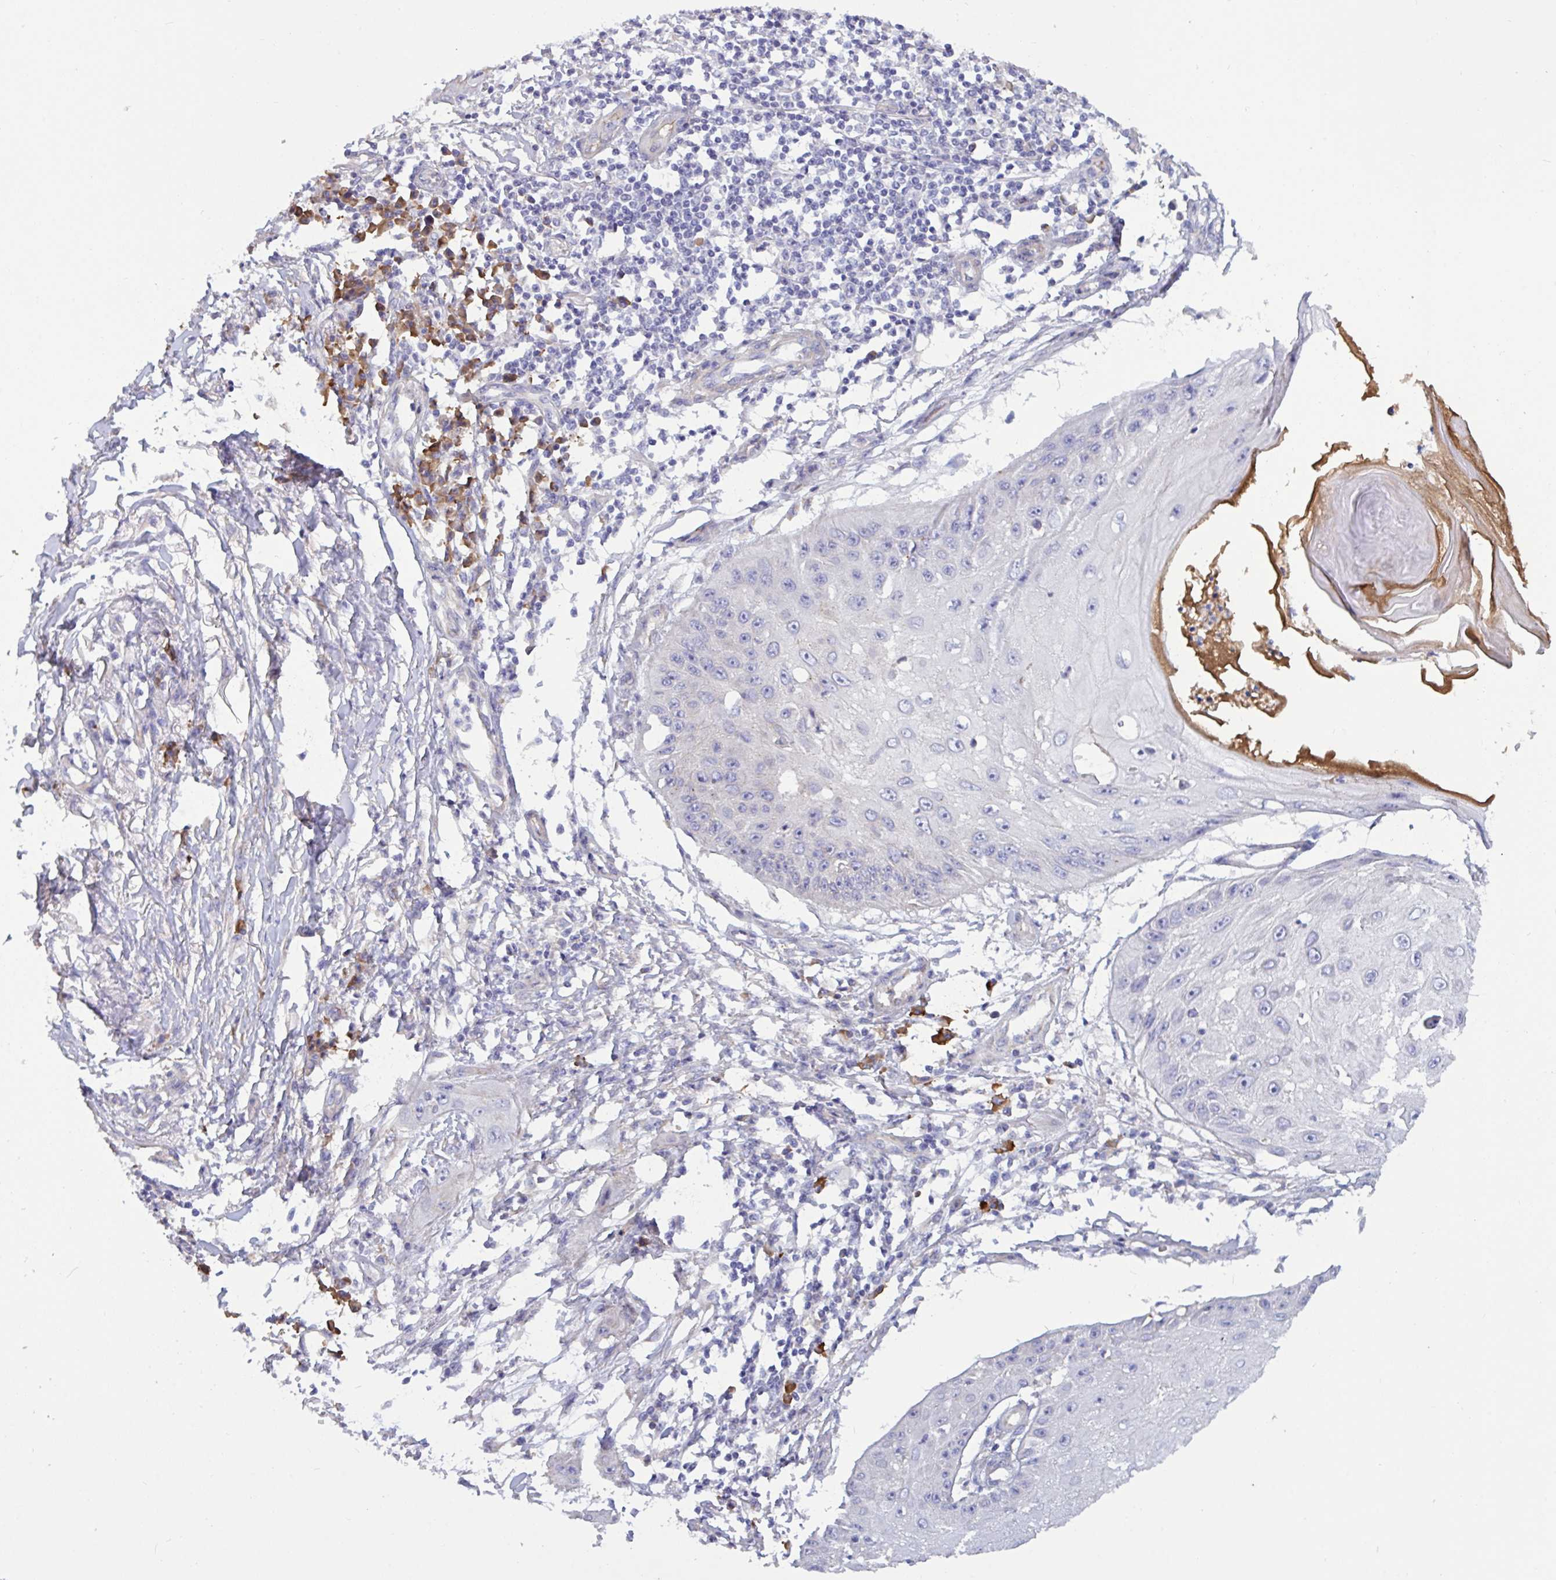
{"staining": {"intensity": "negative", "quantity": "none", "location": "none"}, "tissue": "skin cancer", "cell_type": "Tumor cells", "image_type": "cancer", "snomed": [{"axis": "morphology", "description": "Squamous cell carcinoma, NOS"}, {"axis": "topography", "description": "Skin"}], "caption": "DAB immunohistochemical staining of human skin squamous cell carcinoma demonstrates no significant staining in tumor cells.", "gene": "SLC66A1", "patient": {"sex": "male", "age": 70}}